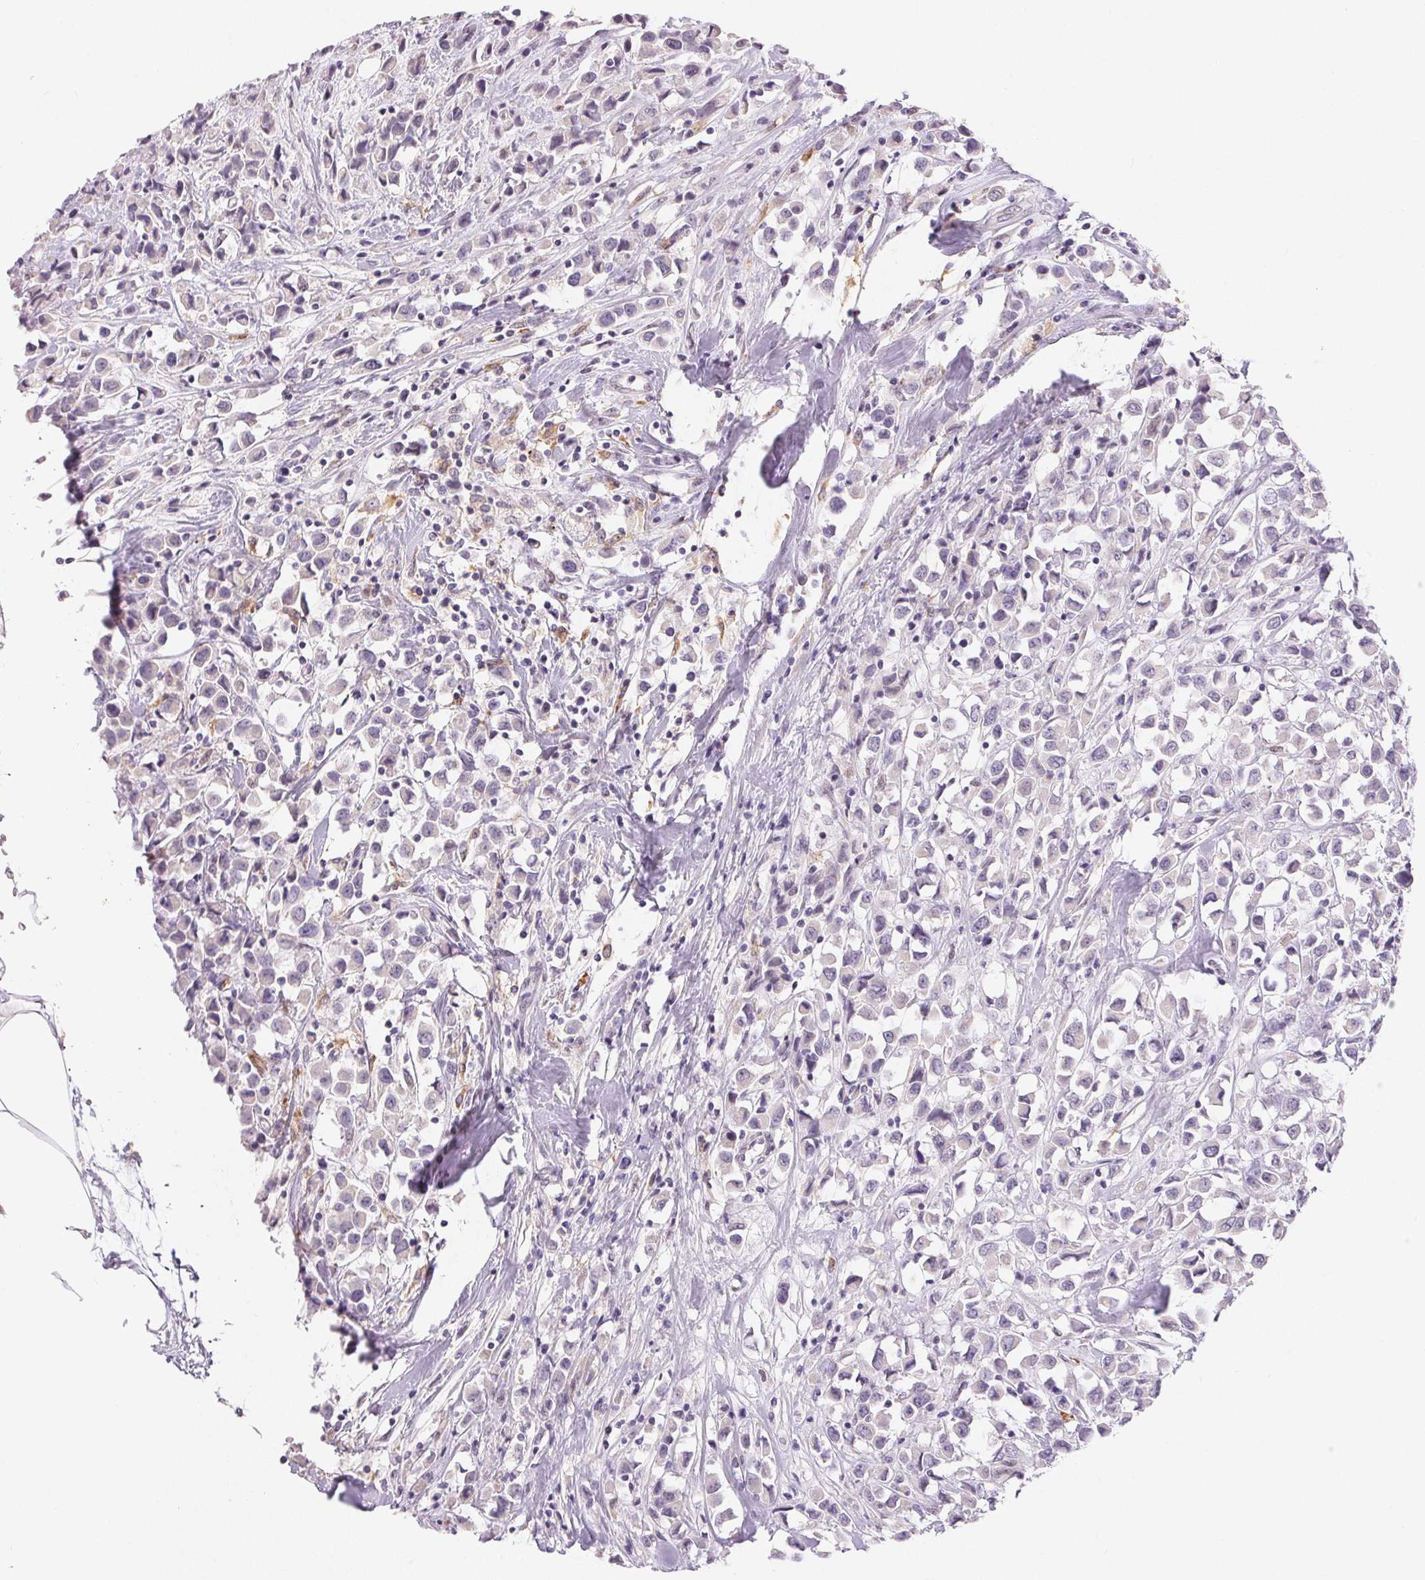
{"staining": {"intensity": "weak", "quantity": "<25%", "location": "cytoplasmic/membranous"}, "tissue": "breast cancer", "cell_type": "Tumor cells", "image_type": "cancer", "snomed": [{"axis": "morphology", "description": "Duct carcinoma"}, {"axis": "topography", "description": "Breast"}], "caption": "The IHC photomicrograph has no significant positivity in tumor cells of intraductal carcinoma (breast) tissue.", "gene": "RPGRIP1", "patient": {"sex": "female", "age": 61}}